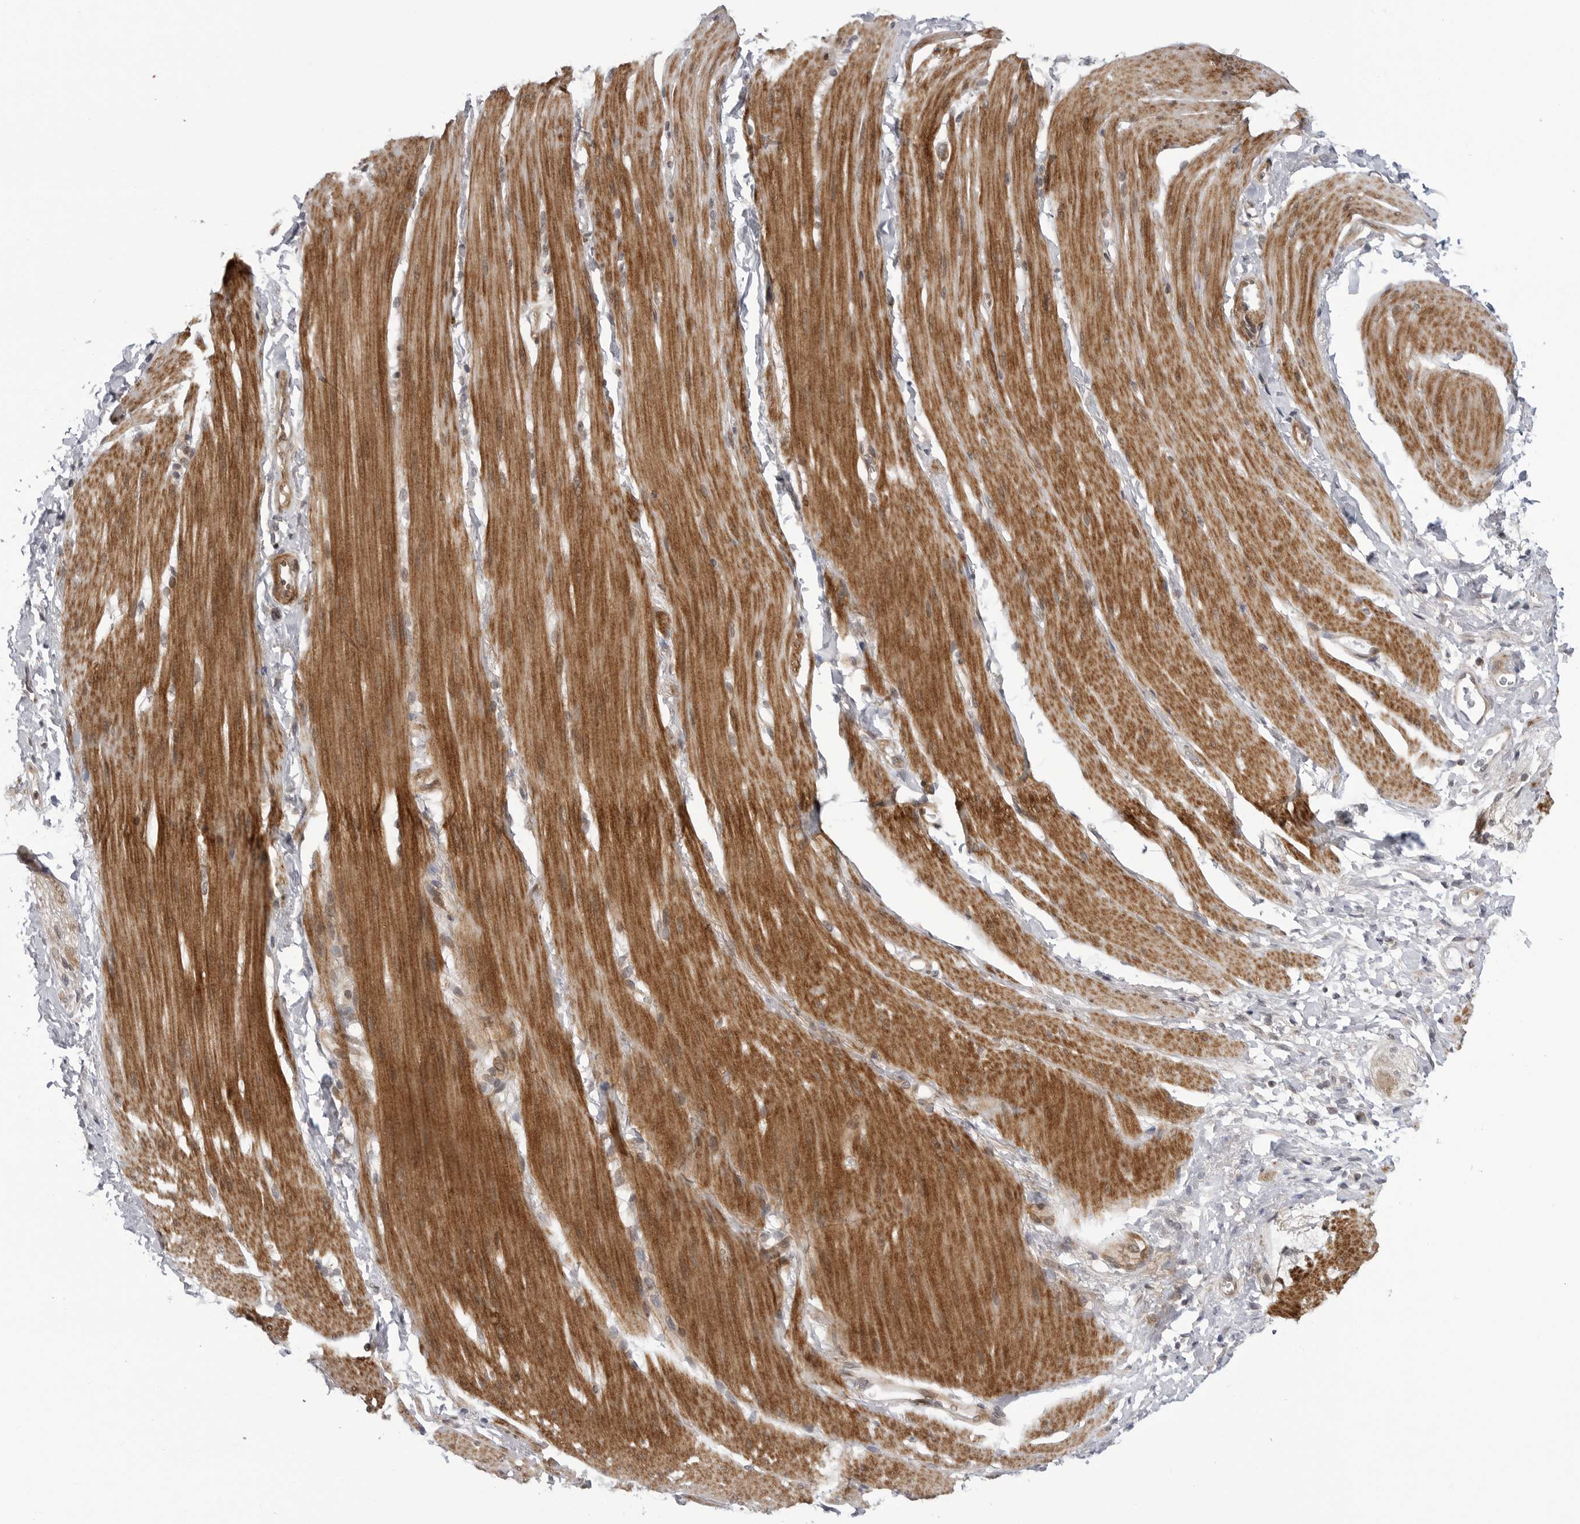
{"staining": {"intensity": "moderate", "quantity": ">75%", "location": "cytoplasmic/membranous"}, "tissue": "smooth muscle", "cell_type": "Smooth muscle cells", "image_type": "normal", "snomed": [{"axis": "morphology", "description": "Normal tissue, NOS"}, {"axis": "topography", "description": "Smooth muscle"}, {"axis": "topography", "description": "Small intestine"}], "caption": "Unremarkable smooth muscle displays moderate cytoplasmic/membranous expression in approximately >75% of smooth muscle cells, visualized by immunohistochemistry. (Stains: DAB in brown, nuclei in blue, Microscopy: brightfield microscopy at high magnification).", "gene": "ADAMTS5", "patient": {"sex": "female", "age": 84}}